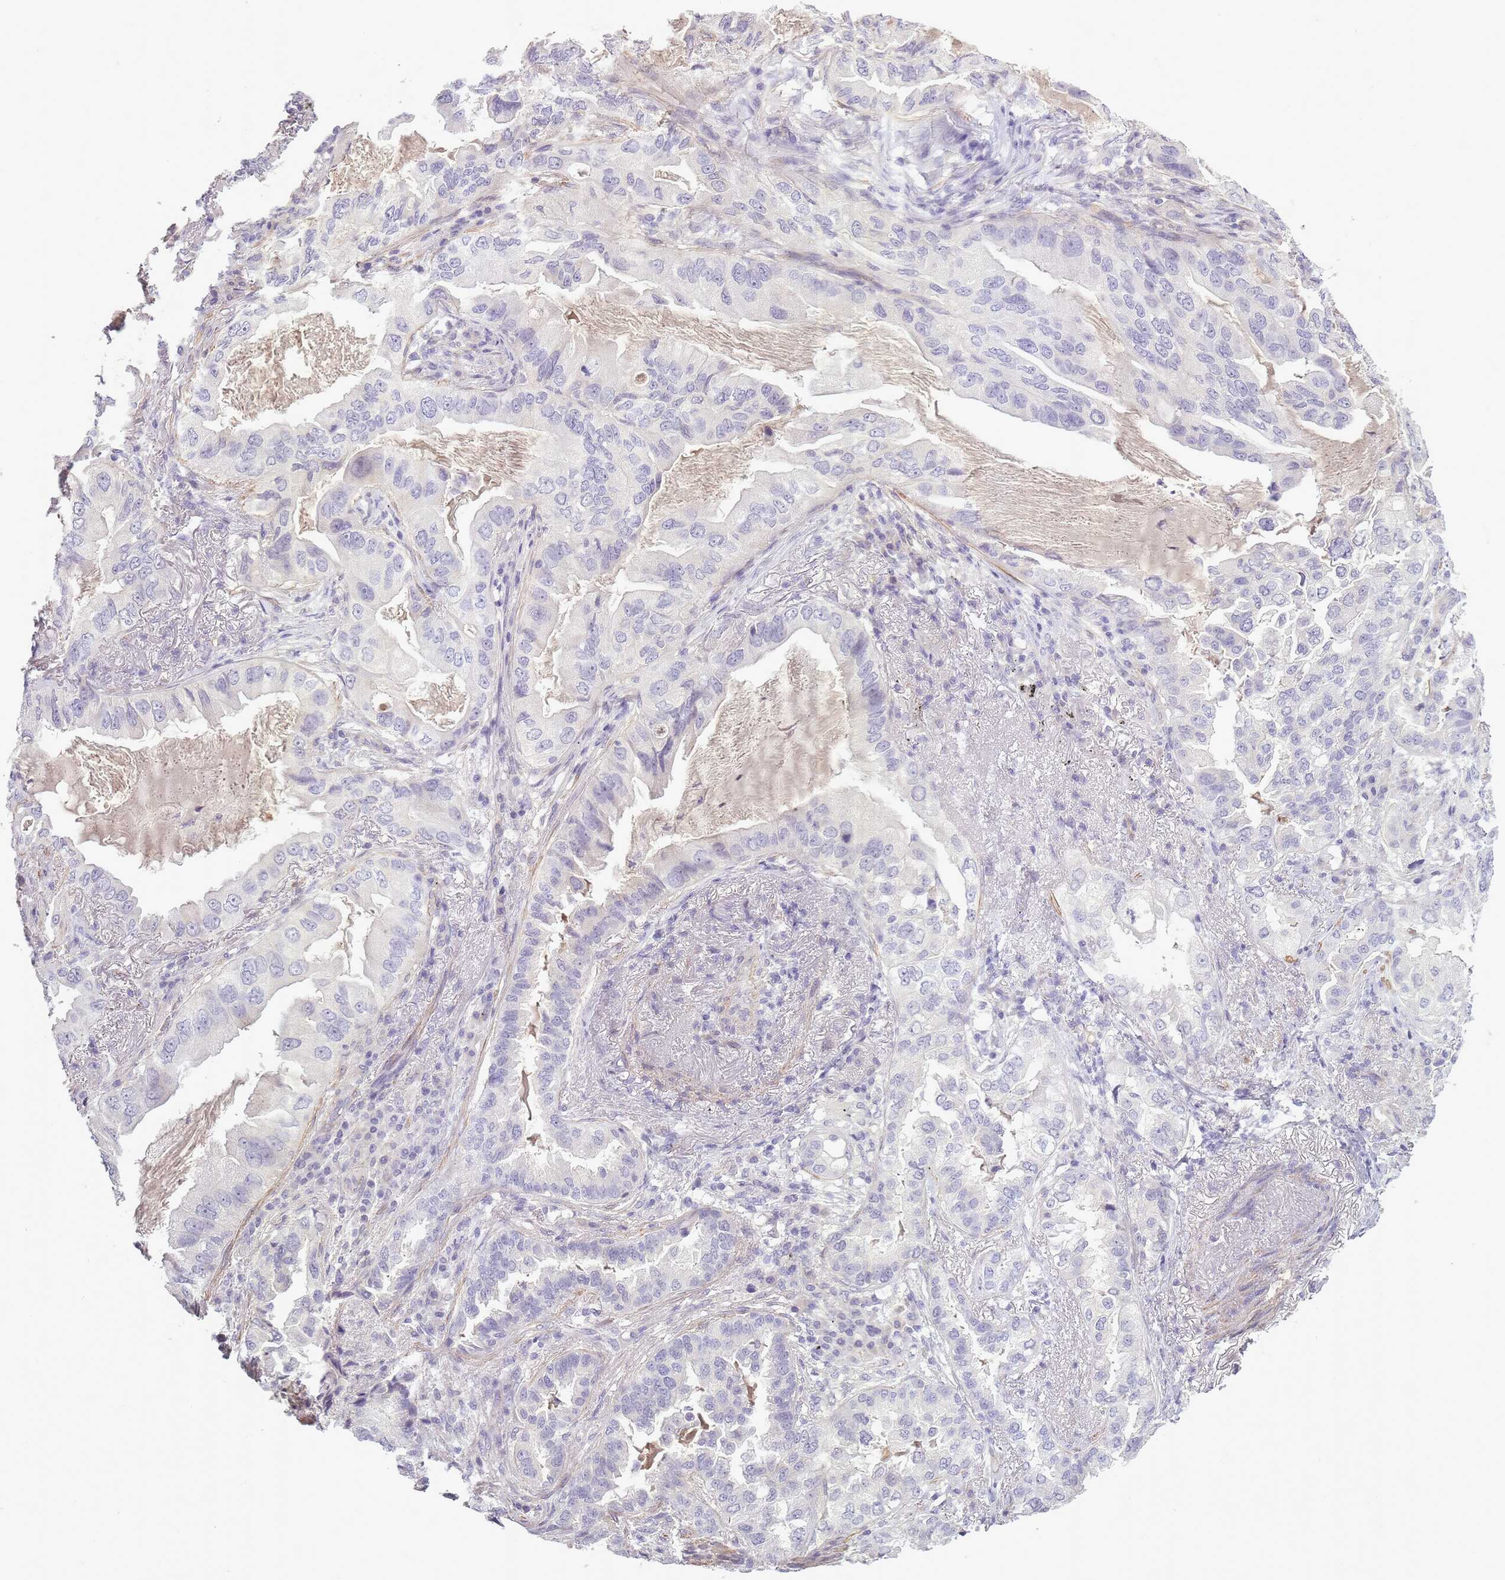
{"staining": {"intensity": "negative", "quantity": "none", "location": "none"}, "tissue": "lung cancer", "cell_type": "Tumor cells", "image_type": "cancer", "snomed": [{"axis": "morphology", "description": "Adenocarcinoma, NOS"}, {"axis": "topography", "description": "Lung"}], "caption": "This image is of lung adenocarcinoma stained with immunohistochemistry (IHC) to label a protein in brown with the nuclei are counter-stained blue. There is no expression in tumor cells. (DAB immunohistochemistry with hematoxylin counter stain).", "gene": "SLC8A2", "patient": {"sex": "female", "age": 69}}